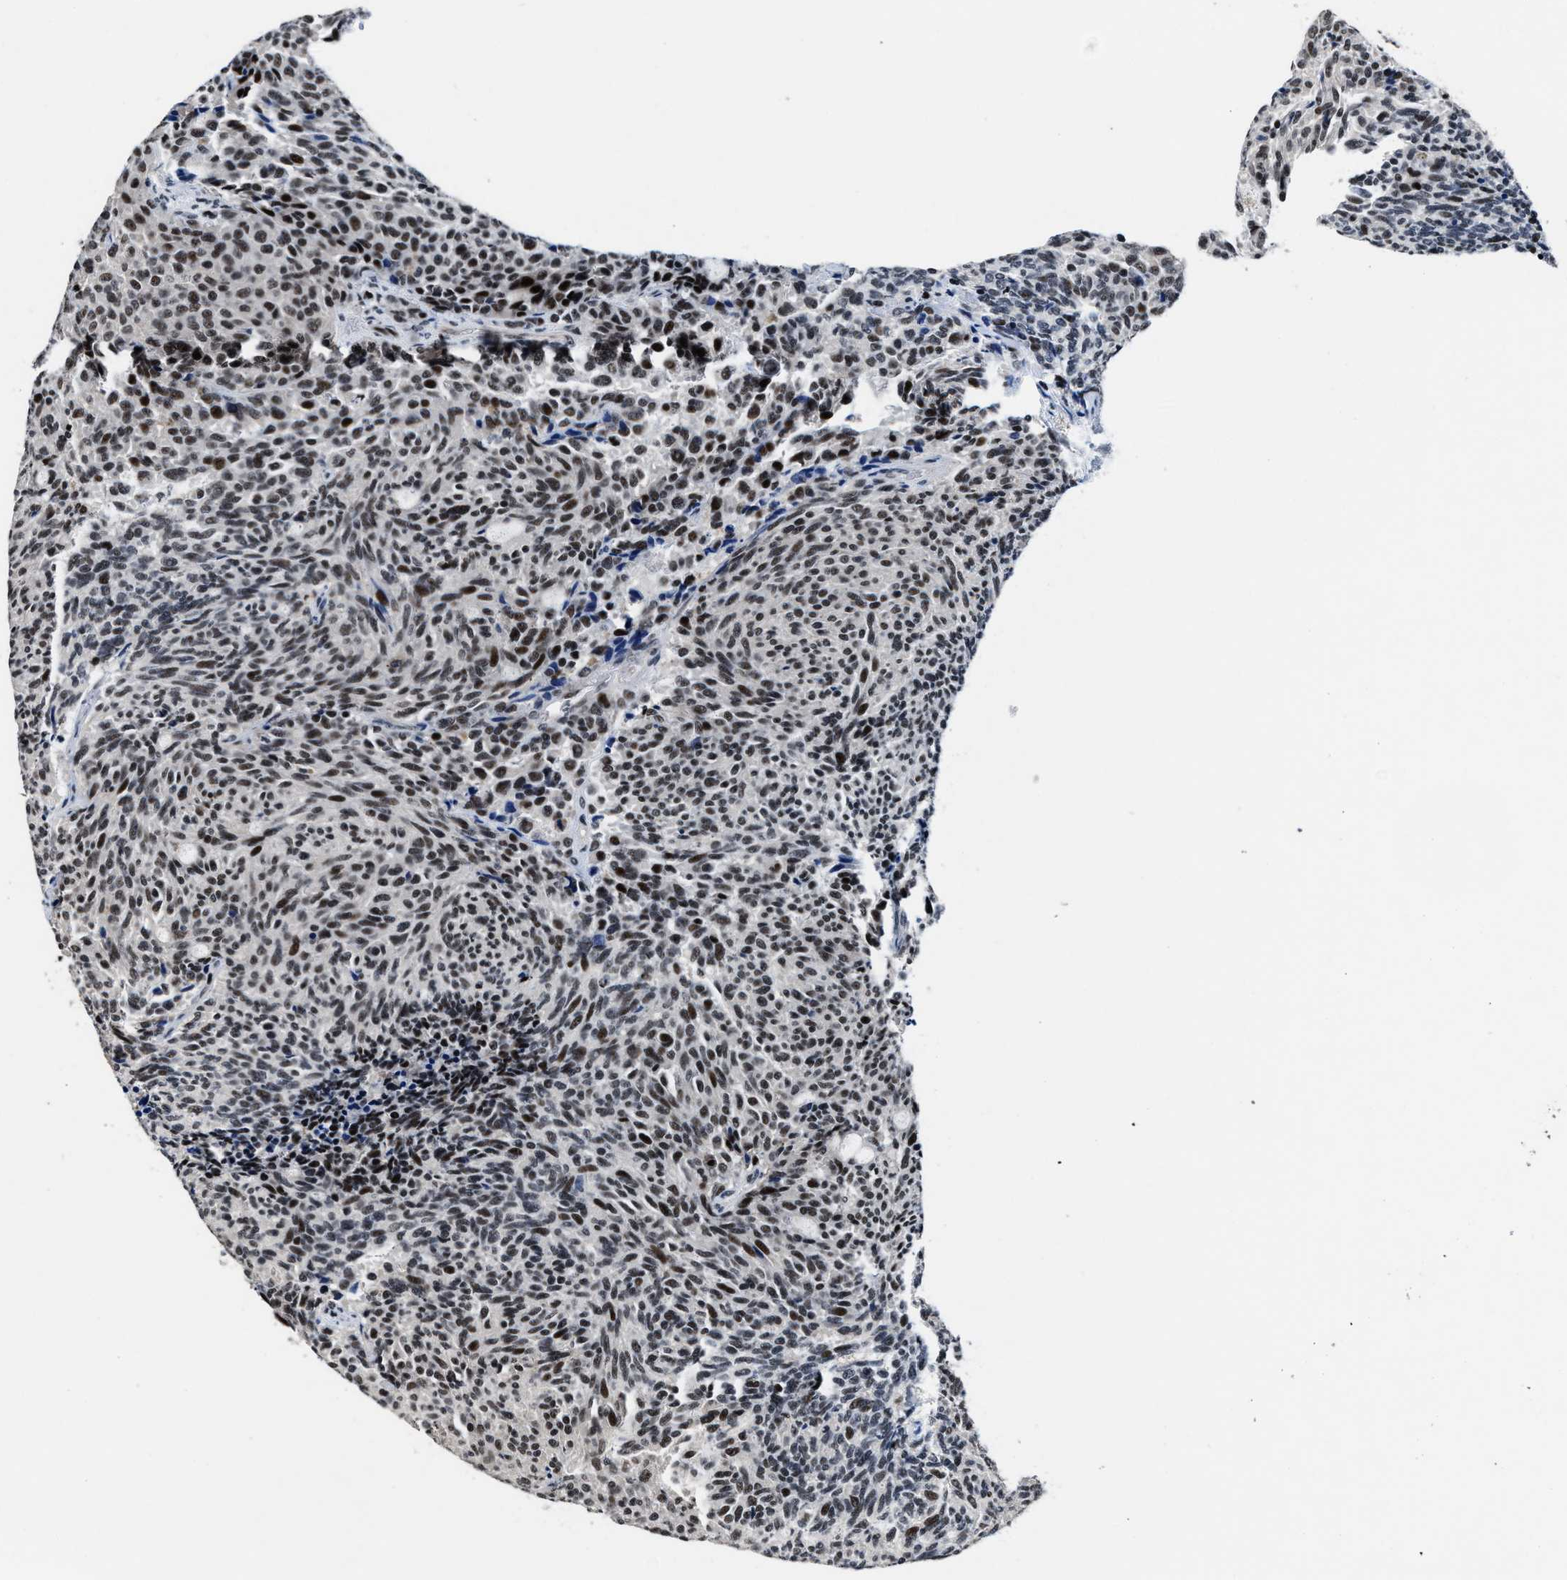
{"staining": {"intensity": "strong", "quantity": ">75%", "location": "nuclear"}, "tissue": "carcinoid", "cell_type": "Tumor cells", "image_type": "cancer", "snomed": [{"axis": "morphology", "description": "Carcinoid, malignant, NOS"}, {"axis": "topography", "description": "Pancreas"}], "caption": "Brown immunohistochemical staining in carcinoid (malignant) reveals strong nuclear positivity in approximately >75% of tumor cells. The staining is performed using DAB brown chromogen to label protein expression. The nuclei are counter-stained blue using hematoxylin.", "gene": "ZNF233", "patient": {"sex": "female", "age": 54}}